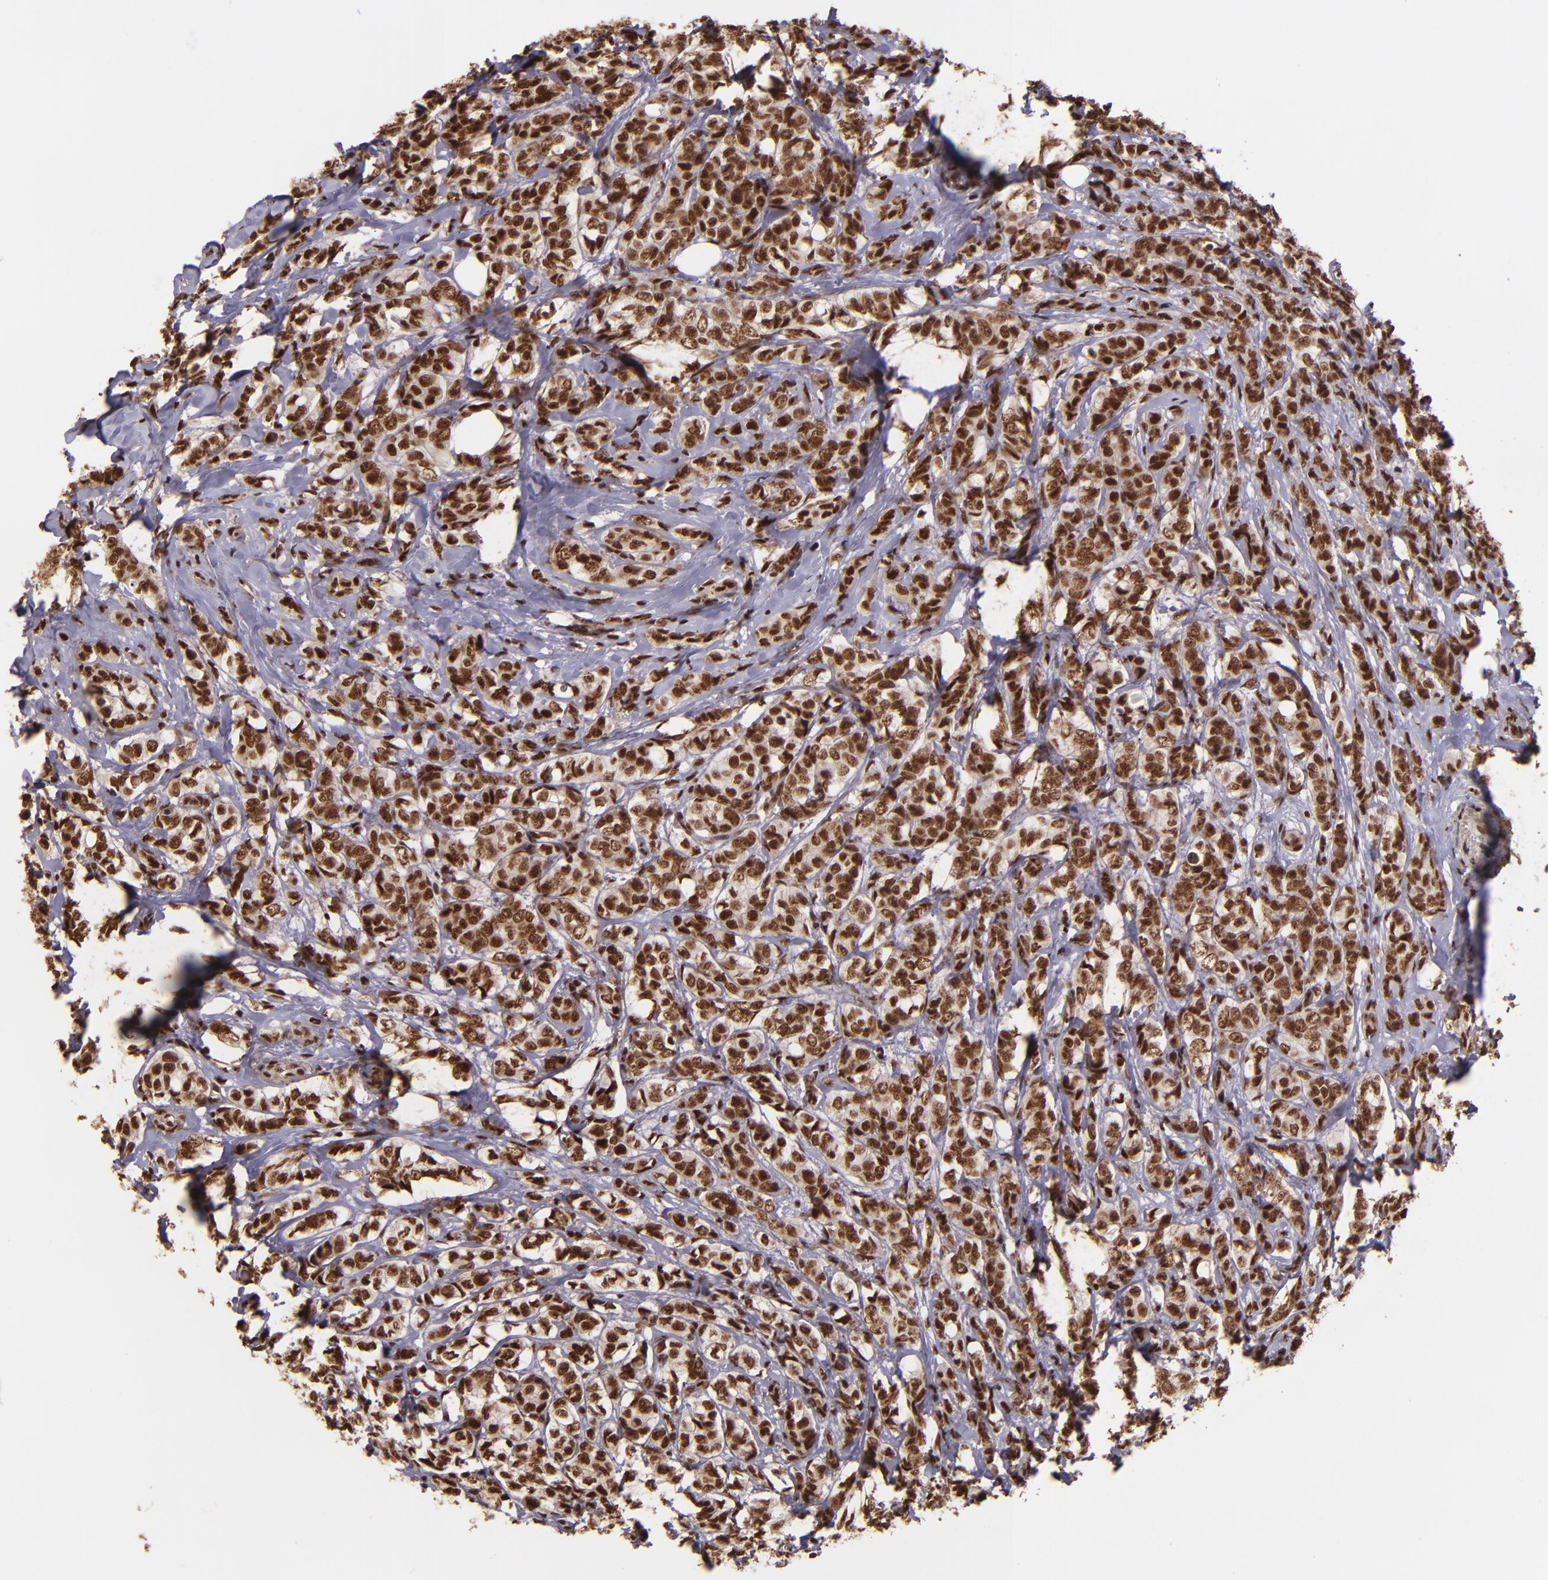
{"staining": {"intensity": "strong", "quantity": ">75%", "location": "cytoplasmic/membranous,nuclear"}, "tissue": "breast cancer", "cell_type": "Tumor cells", "image_type": "cancer", "snomed": [{"axis": "morphology", "description": "Lobular carcinoma"}, {"axis": "topography", "description": "Breast"}], "caption": "High-magnification brightfield microscopy of lobular carcinoma (breast) stained with DAB (3,3'-diaminobenzidine) (brown) and counterstained with hematoxylin (blue). tumor cells exhibit strong cytoplasmic/membranous and nuclear positivity is seen in about>75% of cells.", "gene": "PQBP1", "patient": {"sex": "female", "age": 60}}